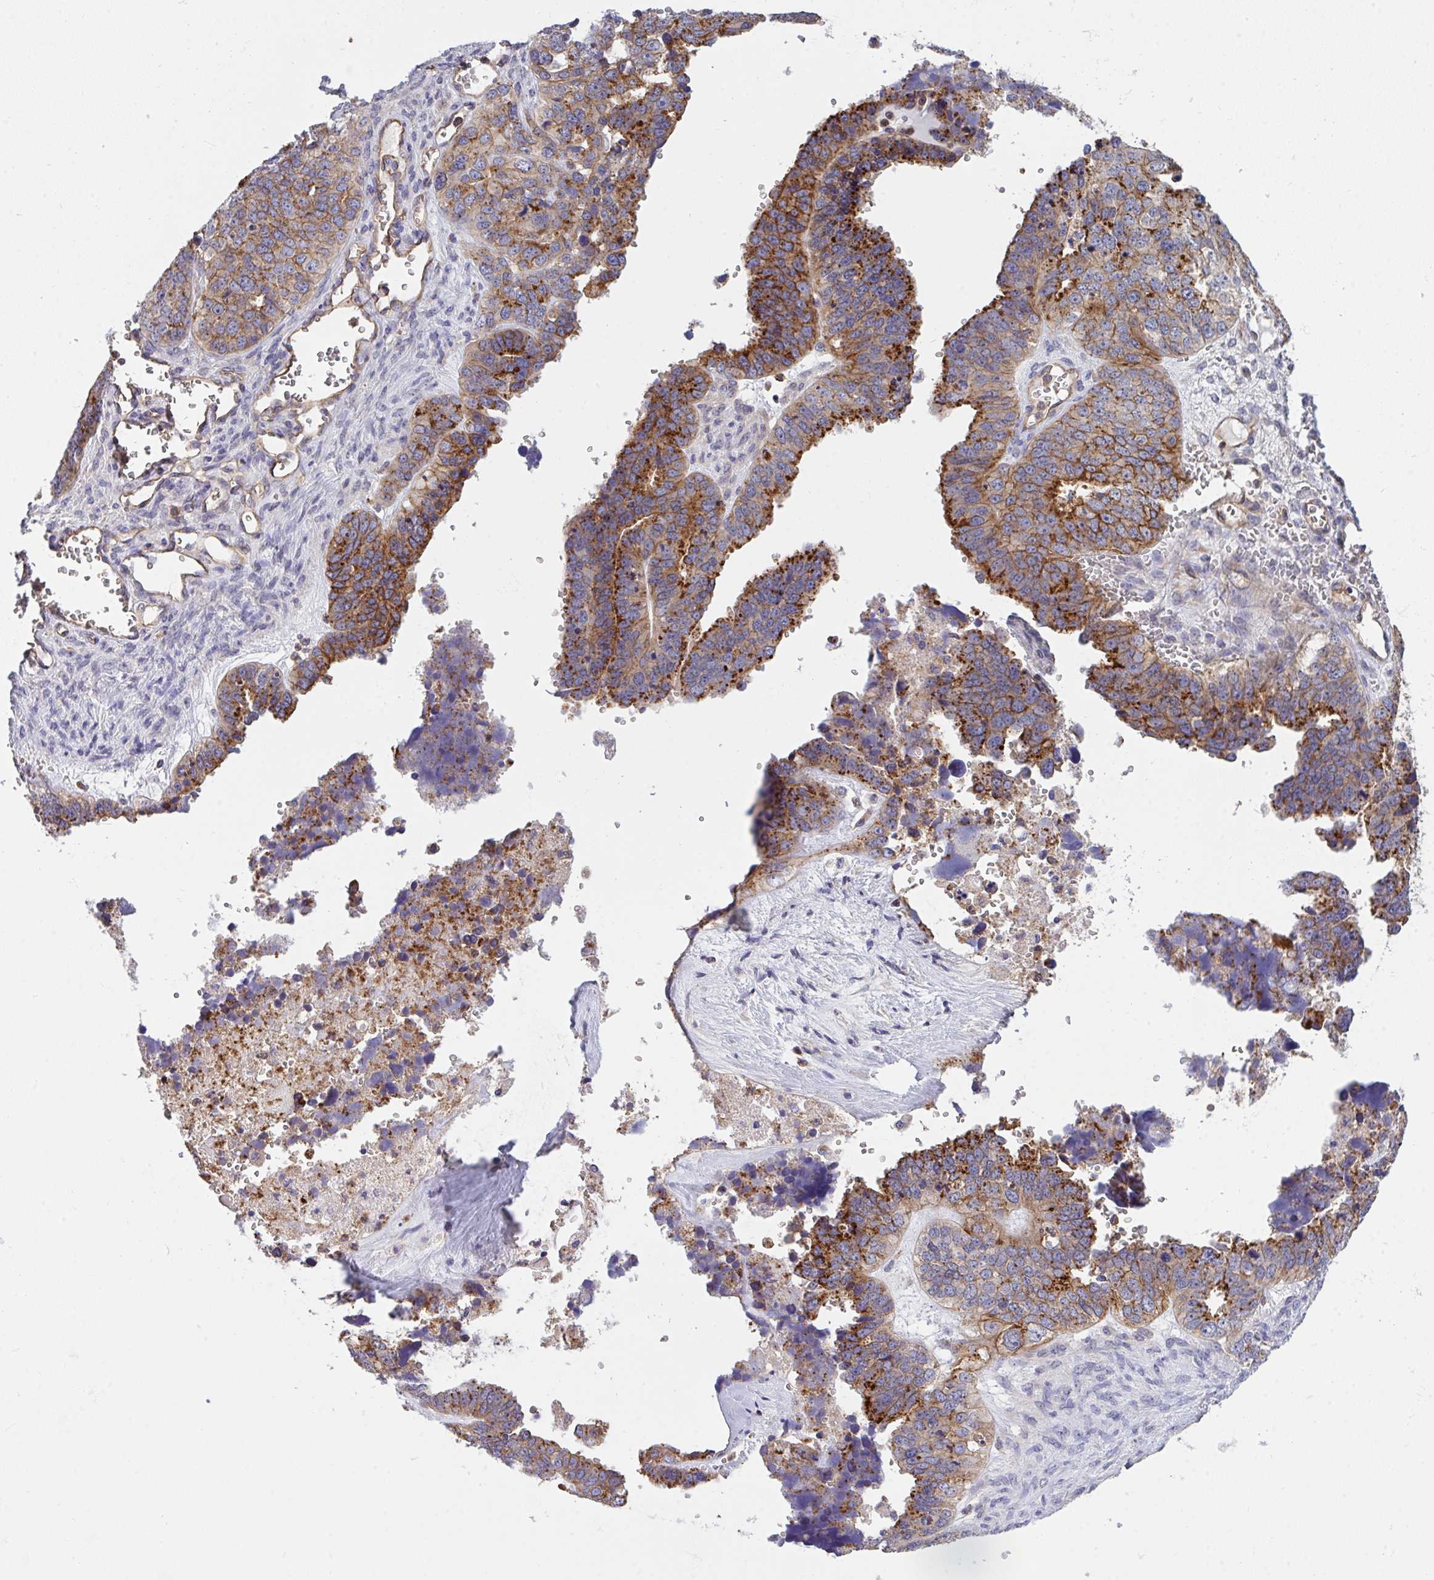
{"staining": {"intensity": "strong", "quantity": "25%-75%", "location": "cytoplasmic/membranous"}, "tissue": "ovarian cancer", "cell_type": "Tumor cells", "image_type": "cancer", "snomed": [{"axis": "morphology", "description": "Cystadenocarcinoma, serous, NOS"}, {"axis": "topography", "description": "Ovary"}], "caption": "A high amount of strong cytoplasmic/membranous positivity is appreciated in about 25%-75% of tumor cells in ovarian serous cystadenocarcinoma tissue.", "gene": "C4orf36", "patient": {"sex": "female", "age": 76}}